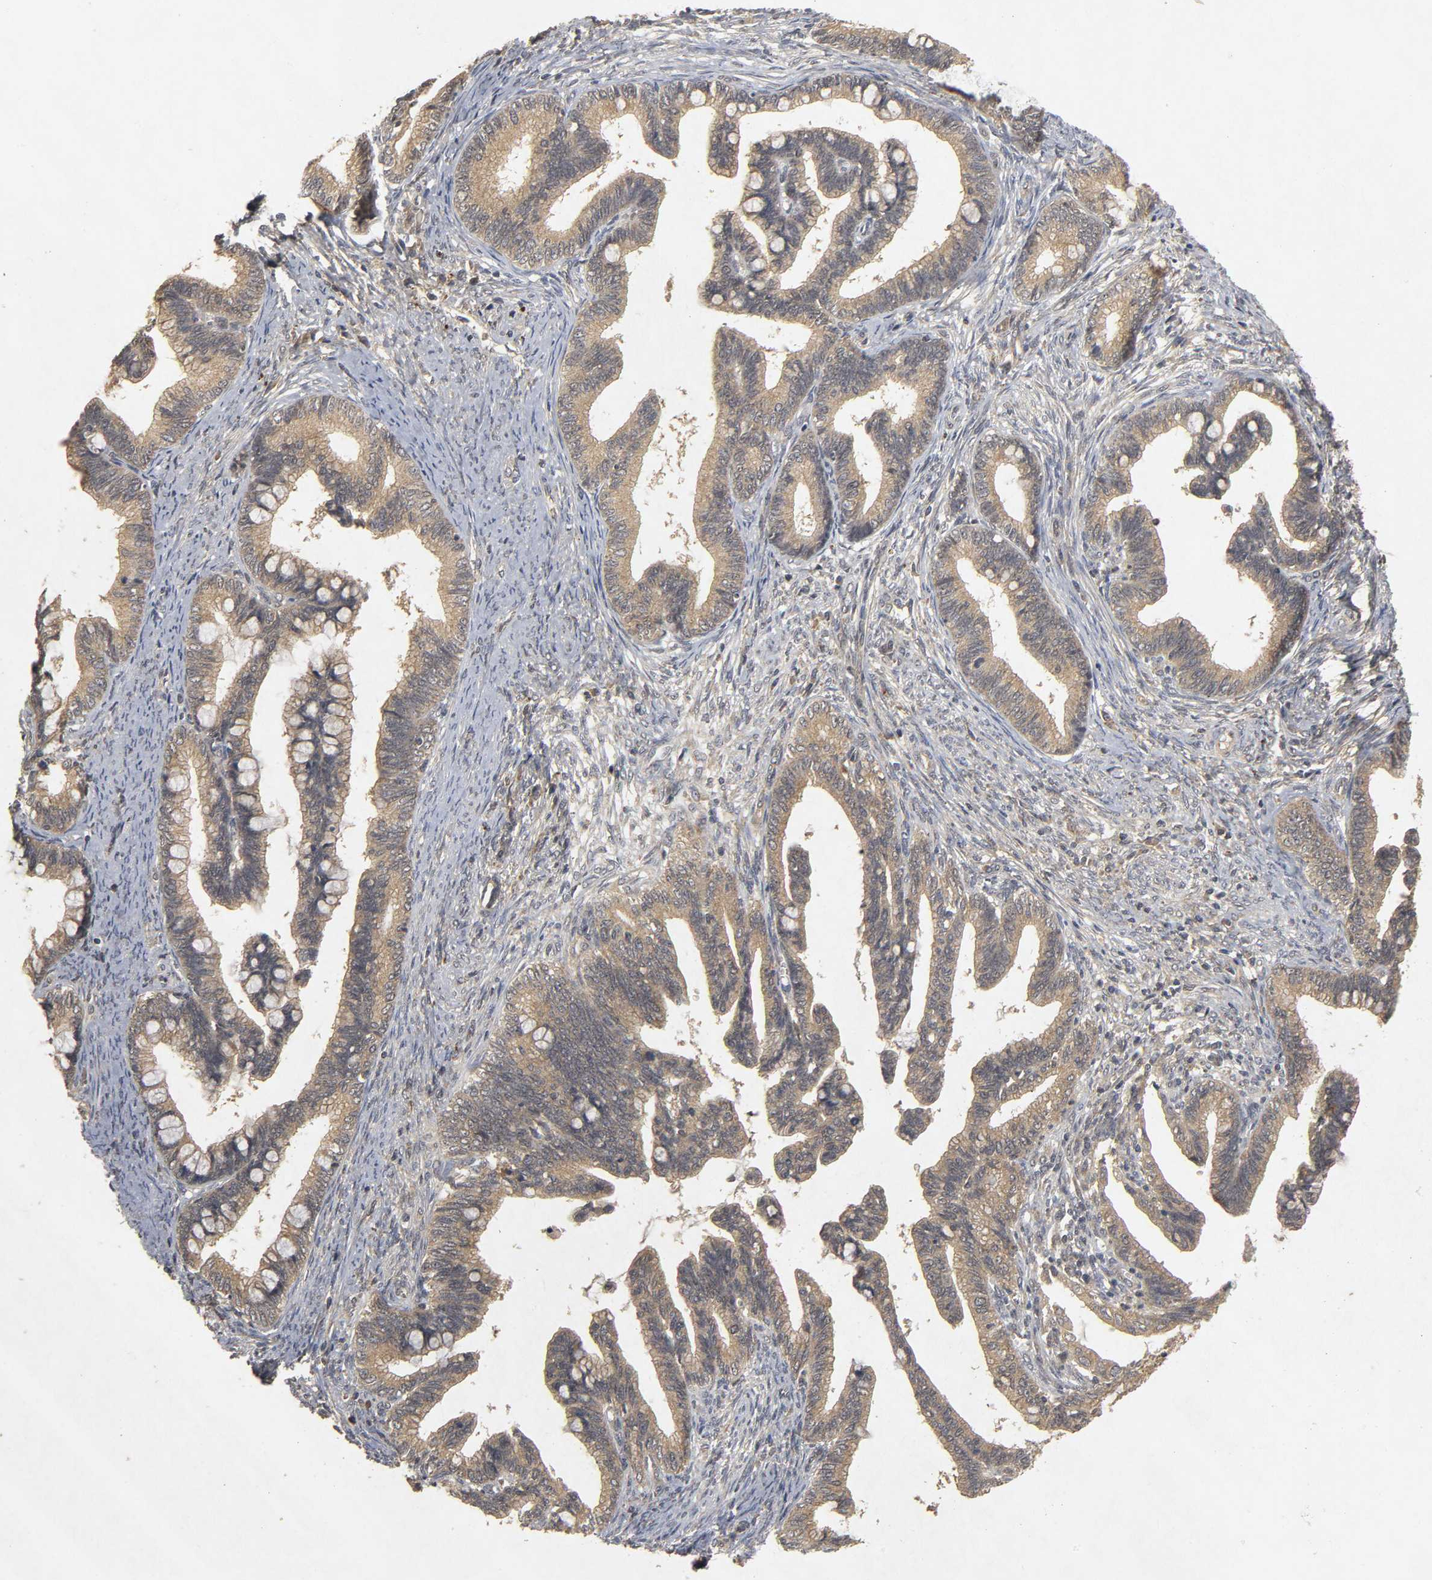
{"staining": {"intensity": "weak", "quantity": ">75%", "location": "cytoplasmic/membranous"}, "tissue": "cervical cancer", "cell_type": "Tumor cells", "image_type": "cancer", "snomed": [{"axis": "morphology", "description": "Adenocarcinoma, NOS"}, {"axis": "topography", "description": "Cervix"}], "caption": "Approximately >75% of tumor cells in human cervical cancer demonstrate weak cytoplasmic/membranous protein positivity as visualized by brown immunohistochemical staining.", "gene": "TRAF6", "patient": {"sex": "female", "age": 36}}